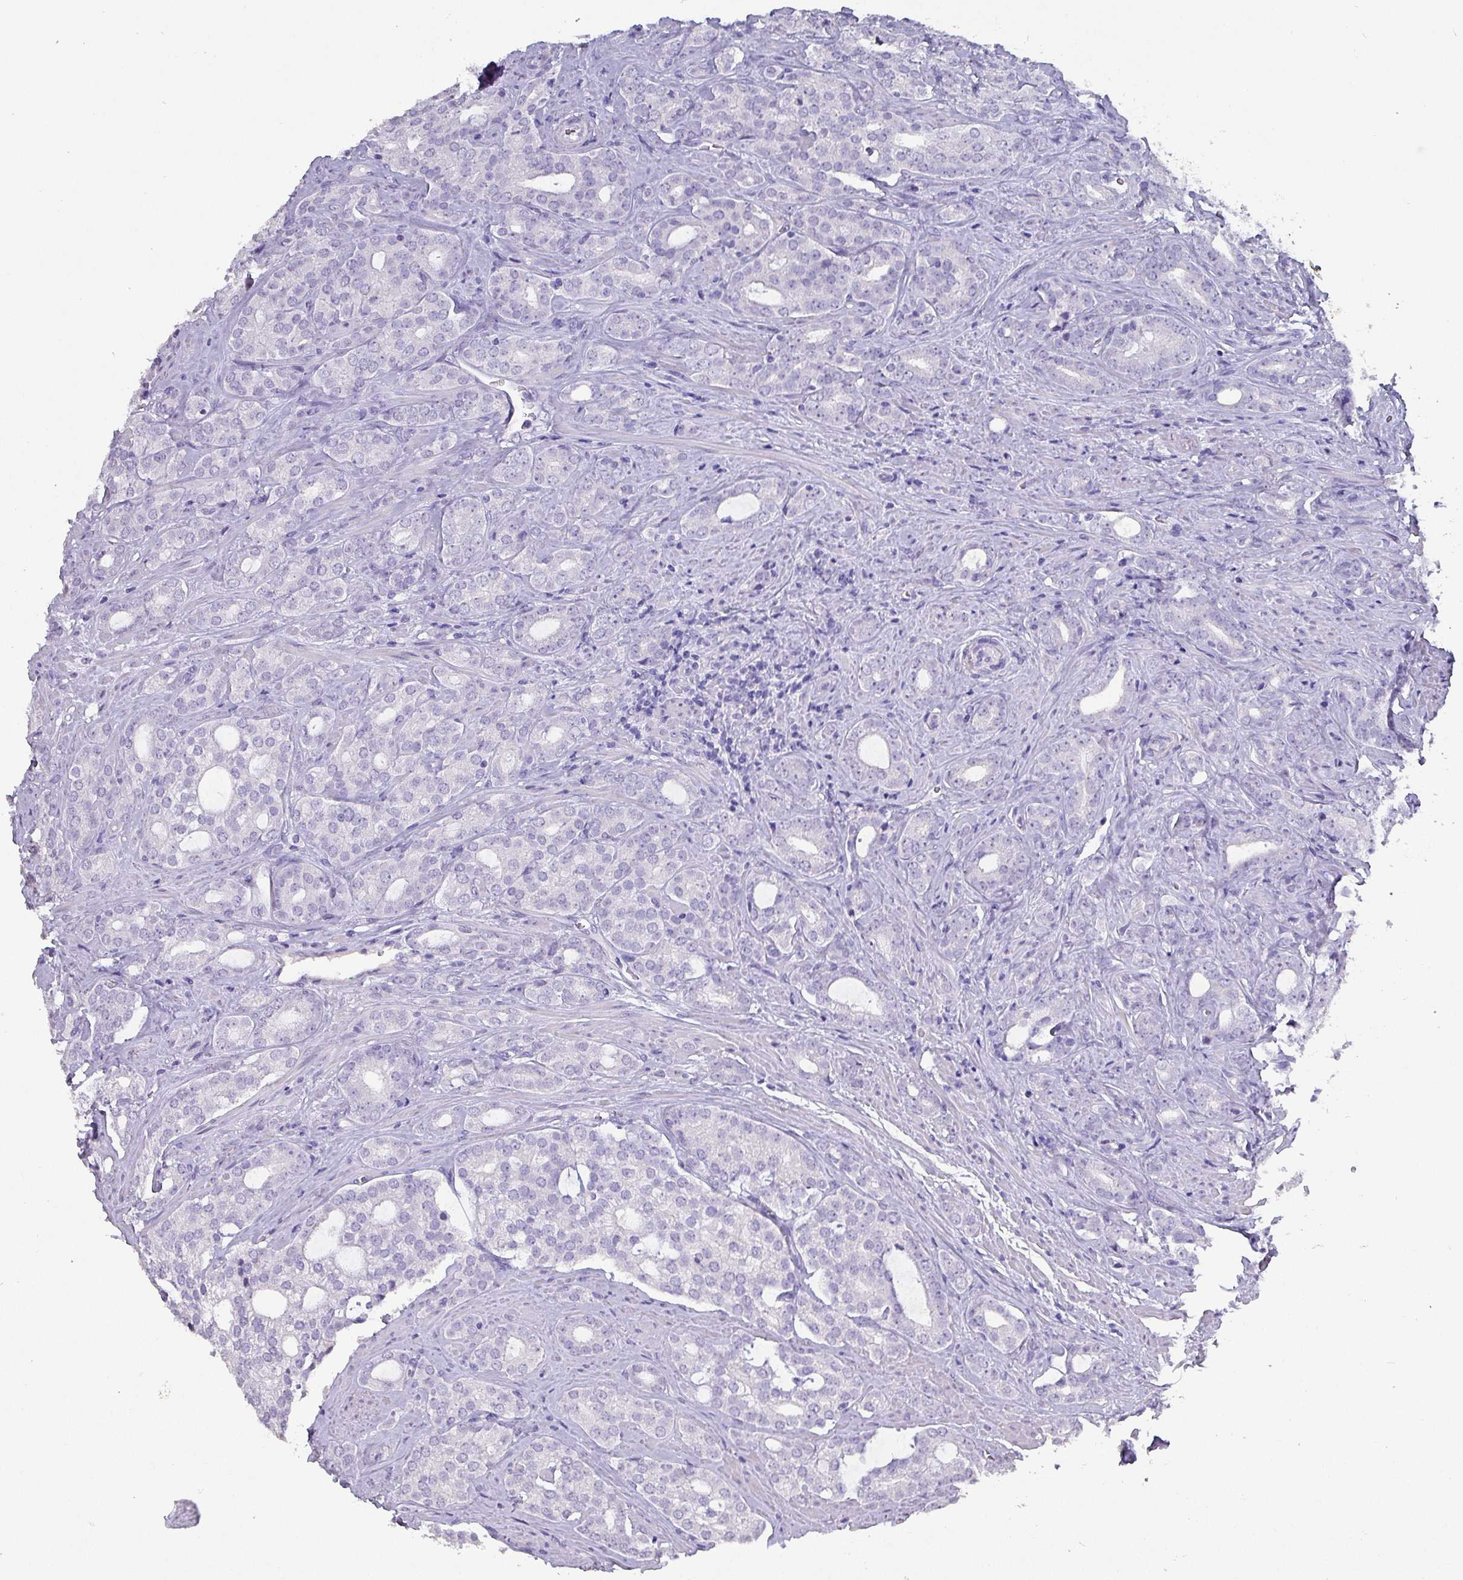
{"staining": {"intensity": "negative", "quantity": "none", "location": "none"}, "tissue": "prostate cancer", "cell_type": "Tumor cells", "image_type": "cancer", "snomed": [{"axis": "morphology", "description": "Adenocarcinoma, High grade"}, {"axis": "topography", "description": "Prostate"}], "caption": "Photomicrograph shows no protein staining in tumor cells of adenocarcinoma (high-grade) (prostate) tissue.", "gene": "INS-IGF2", "patient": {"sex": "male", "age": 63}}